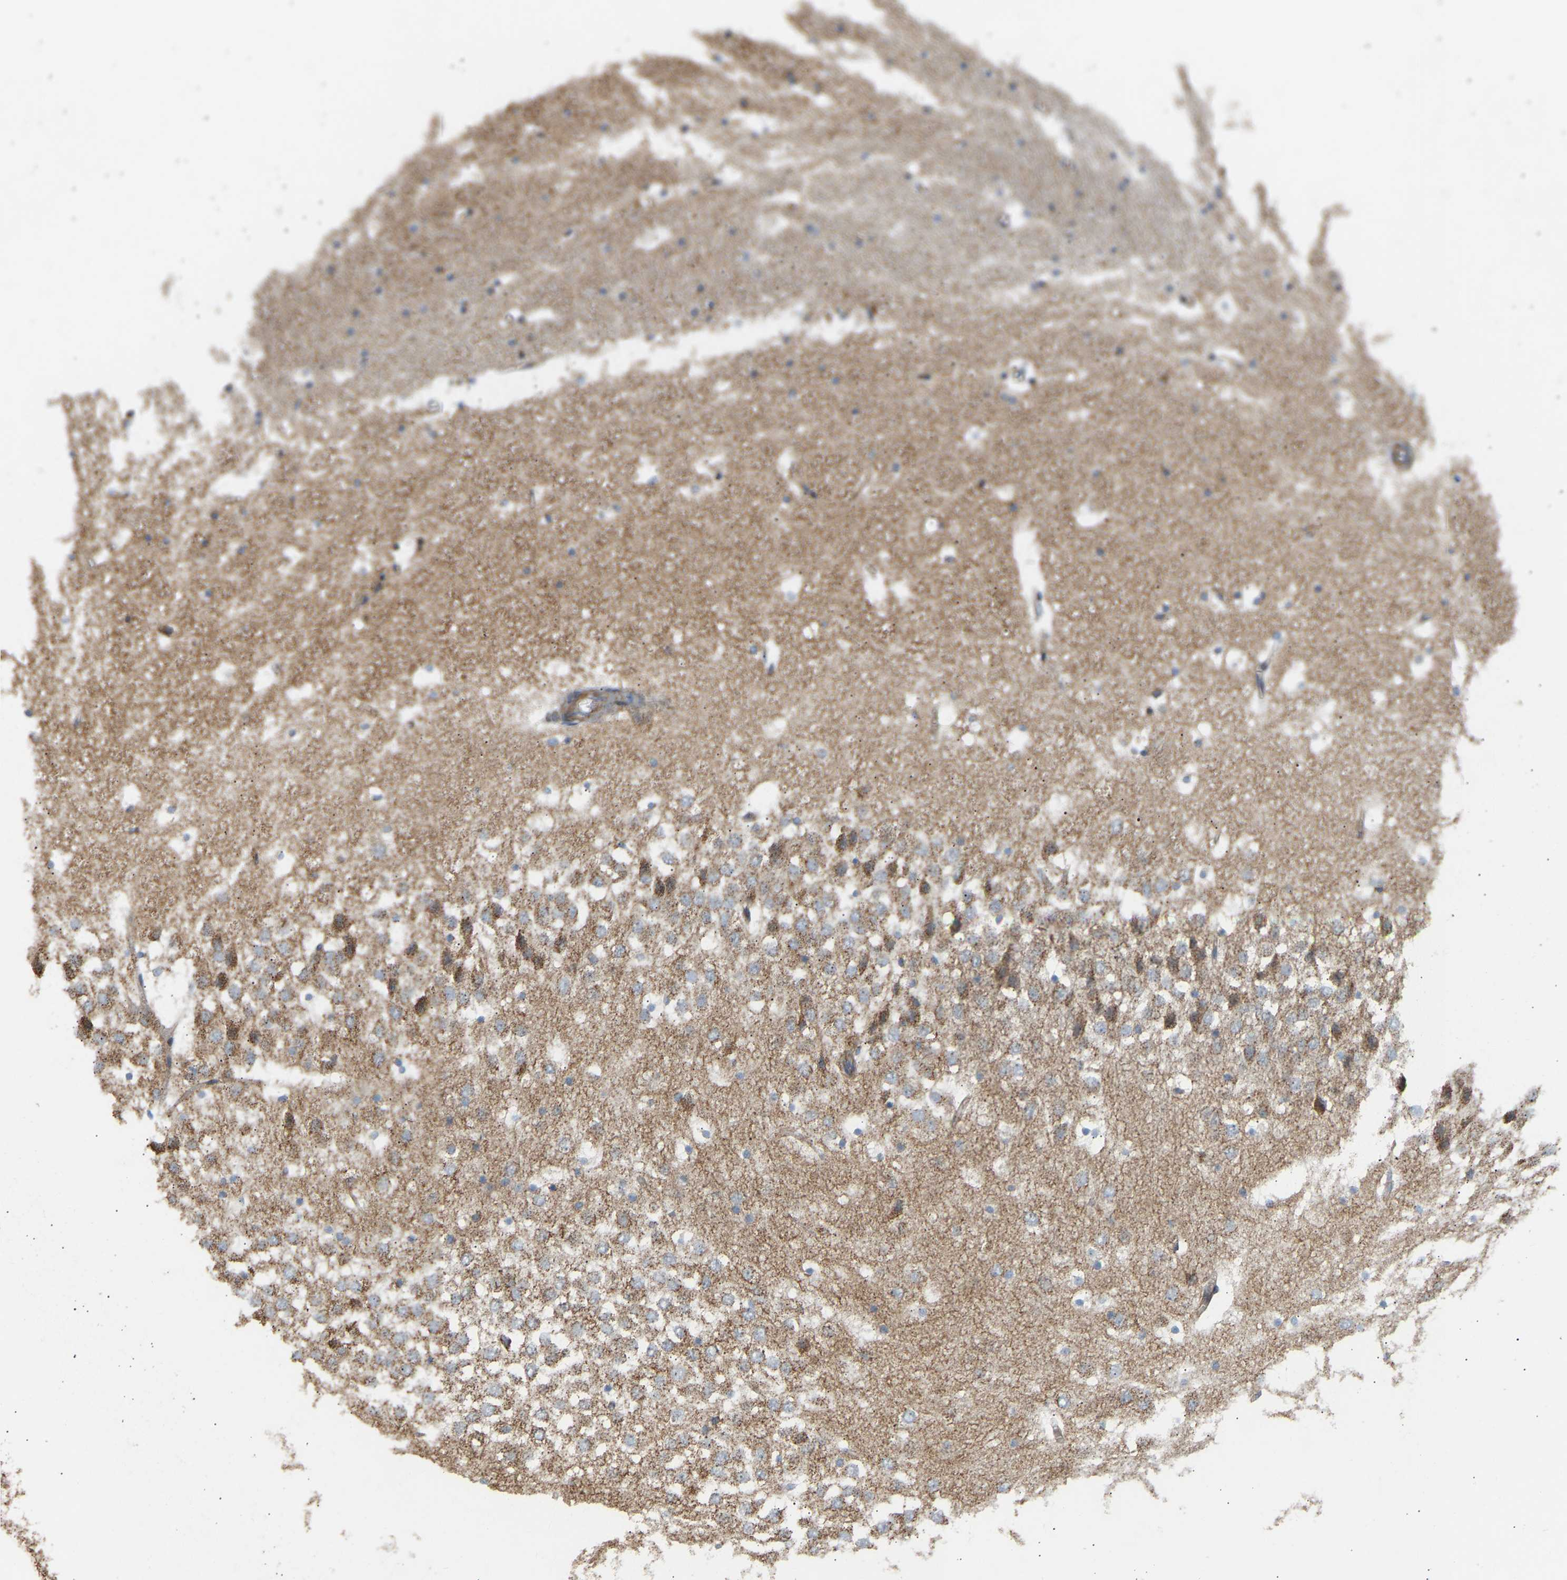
{"staining": {"intensity": "weak", "quantity": "<25%", "location": "cytoplasmic/membranous"}, "tissue": "hippocampus", "cell_type": "Glial cells", "image_type": "normal", "snomed": [{"axis": "morphology", "description": "Normal tissue, NOS"}, {"axis": "topography", "description": "Hippocampus"}], "caption": "An image of hippocampus stained for a protein demonstrates no brown staining in glial cells. The staining is performed using DAB brown chromogen with nuclei counter-stained in using hematoxylin.", "gene": "YIPF2", "patient": {"sex": "male", "age": 45}}